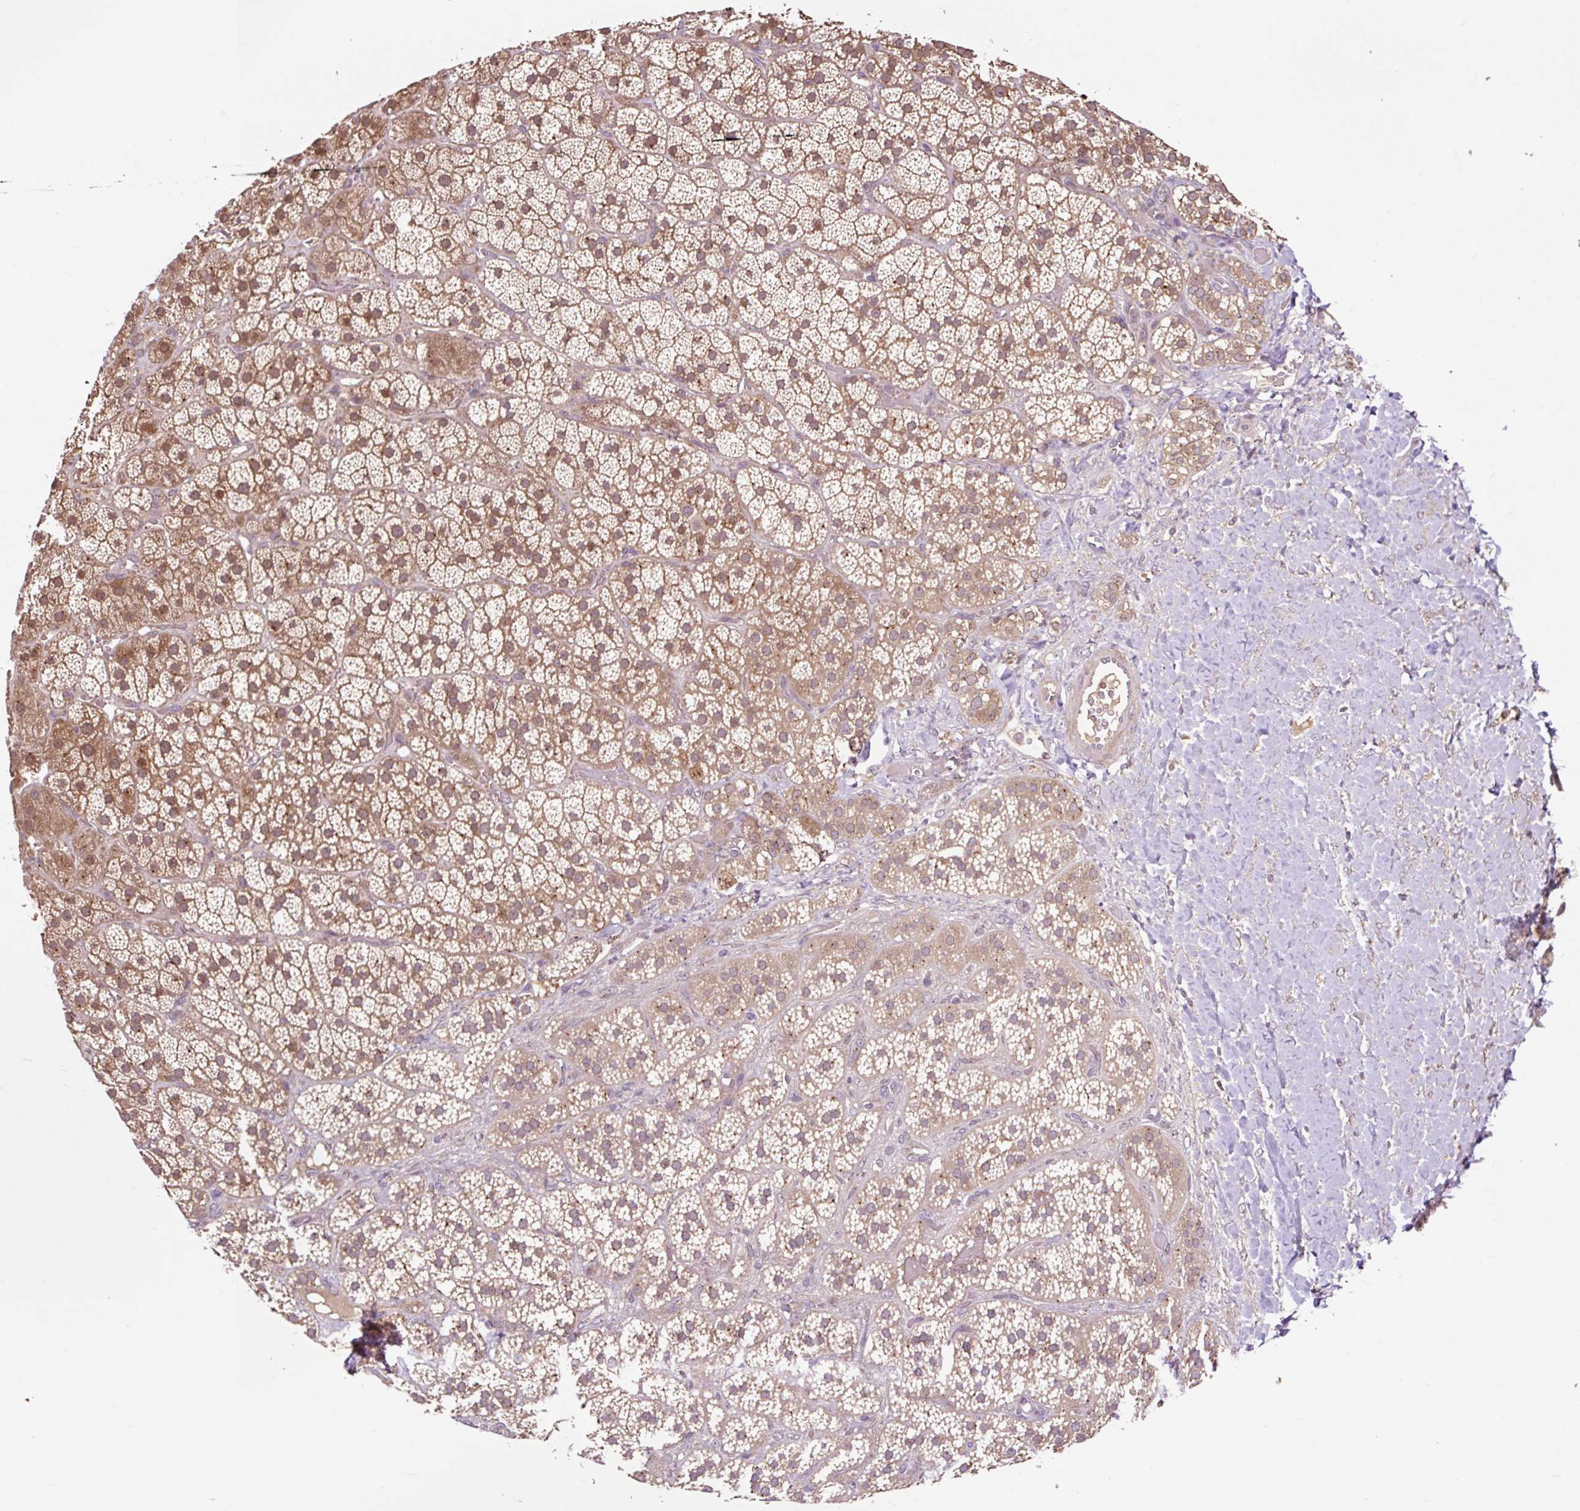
{"staining": {"intensity": "moderate", "quantity": "25%-75%", "location": "cytoplasmic/membranous"}, "tissue": "adrenal gland", "cell_type": "Glandular cells", "image_type": "normal", "snomed": [{"axis": "morphology", "description": "Normal tissue, NOS"}, {"axis": "topography", "description": "Adrenal gland"}], "caption": "Protein analysis of normal adrenal gland displays moderate cytoplasmic/membranous positivity in approximately 25%-75% of glandular cells. (IHC, brightfield microscopy, high magnification).", "gene": "MMS19", "patient": {"sex": "male", "age": 57}}